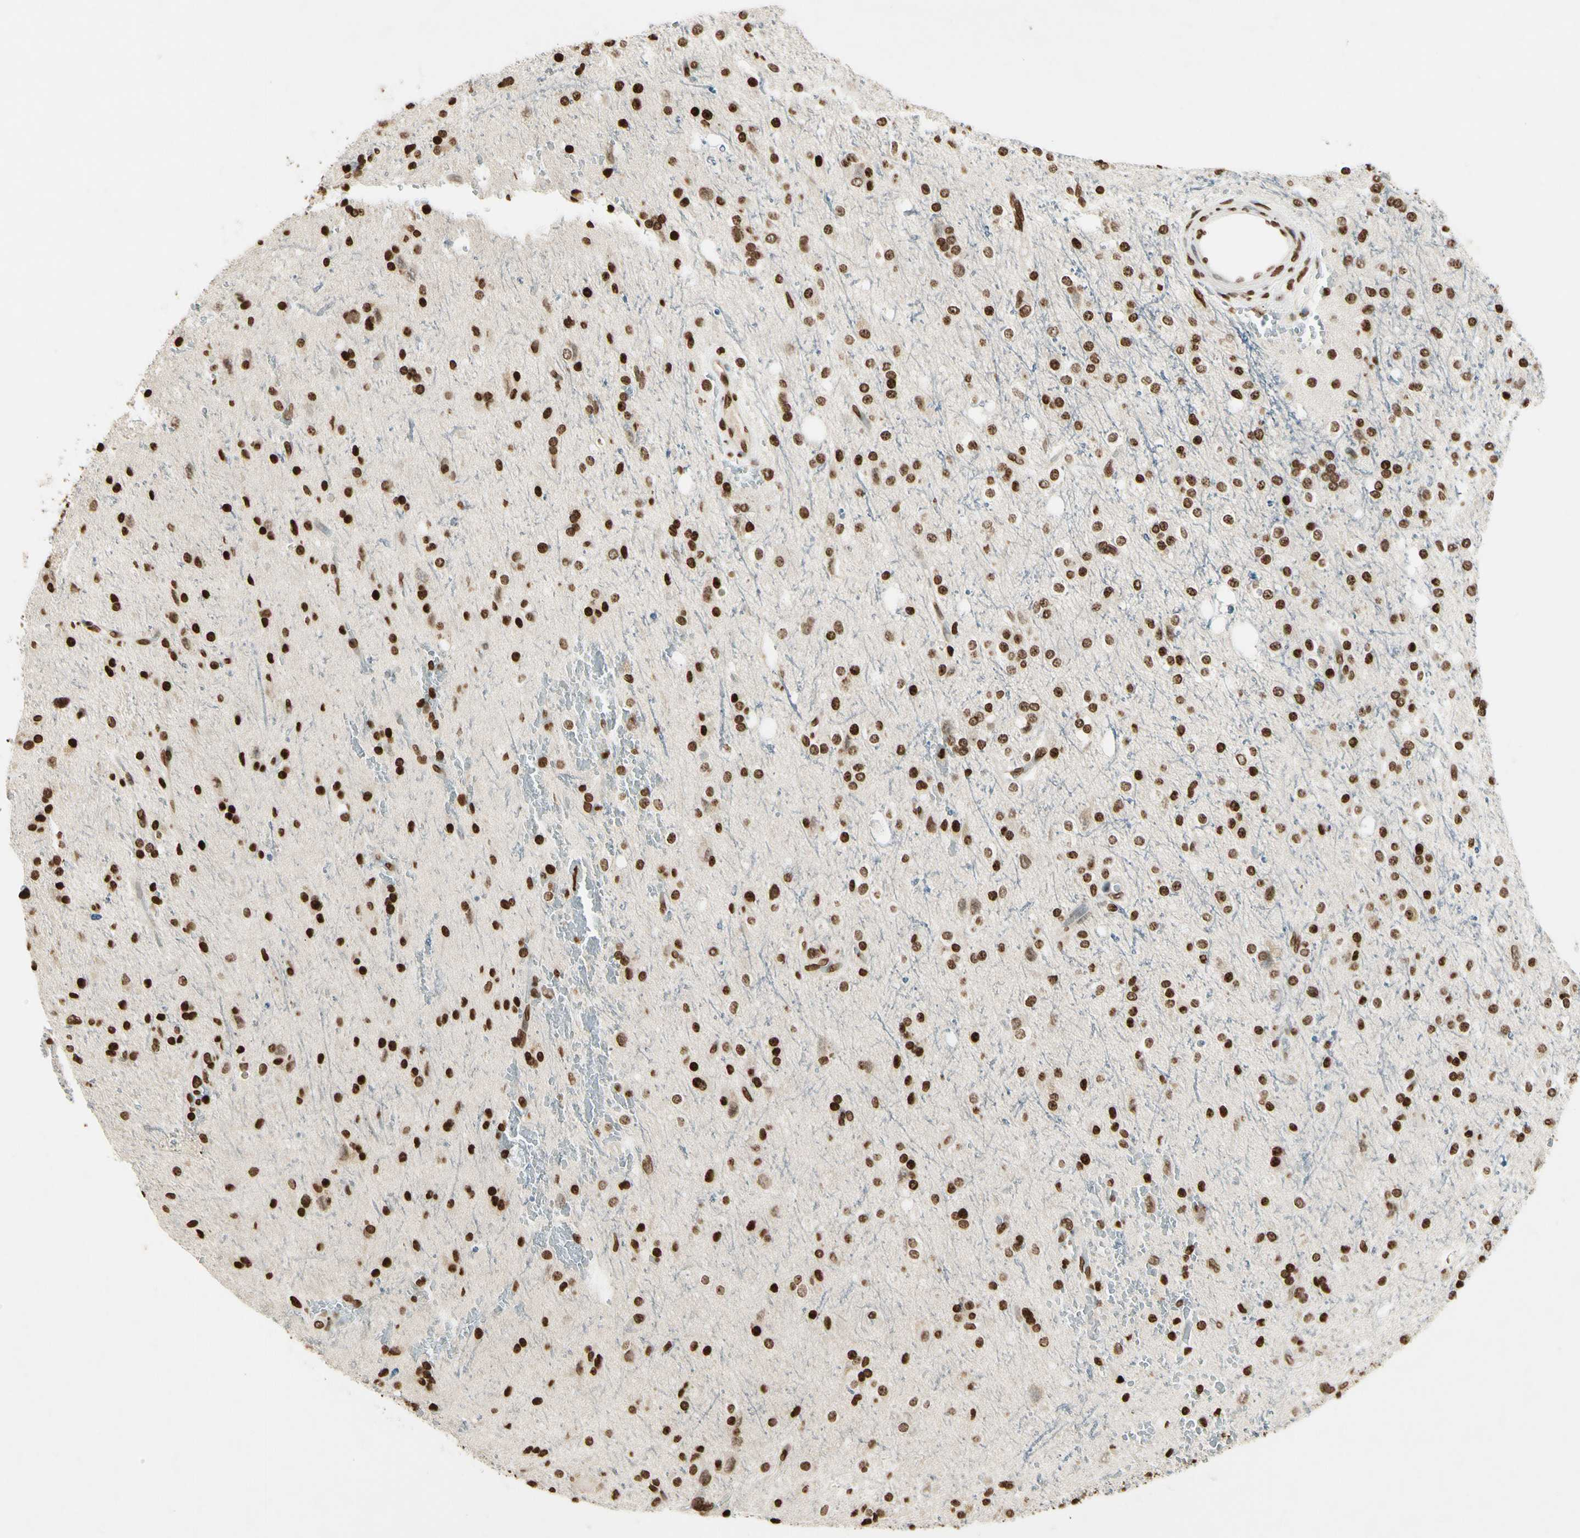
{"staining": {"intensity": "strong", "quantity": ">75%", "location": "nuclear"}, "tissue": "glioma", "cell_type": "Tumor cells", "image_type": "cancer", "snomed": [{"axis": "morphology", "description": "Glioma, malignant, High grade"}, {"axis": "topography", "description": "Brain"}], "caption": "Immunohistochemical staining of human malignant glioma (high-grade) exhibits strong nuclear protein positivity in approximately >75% of tumor cells.", "gene": "RORA", "patient": {"sex": "male", "age": 47}}